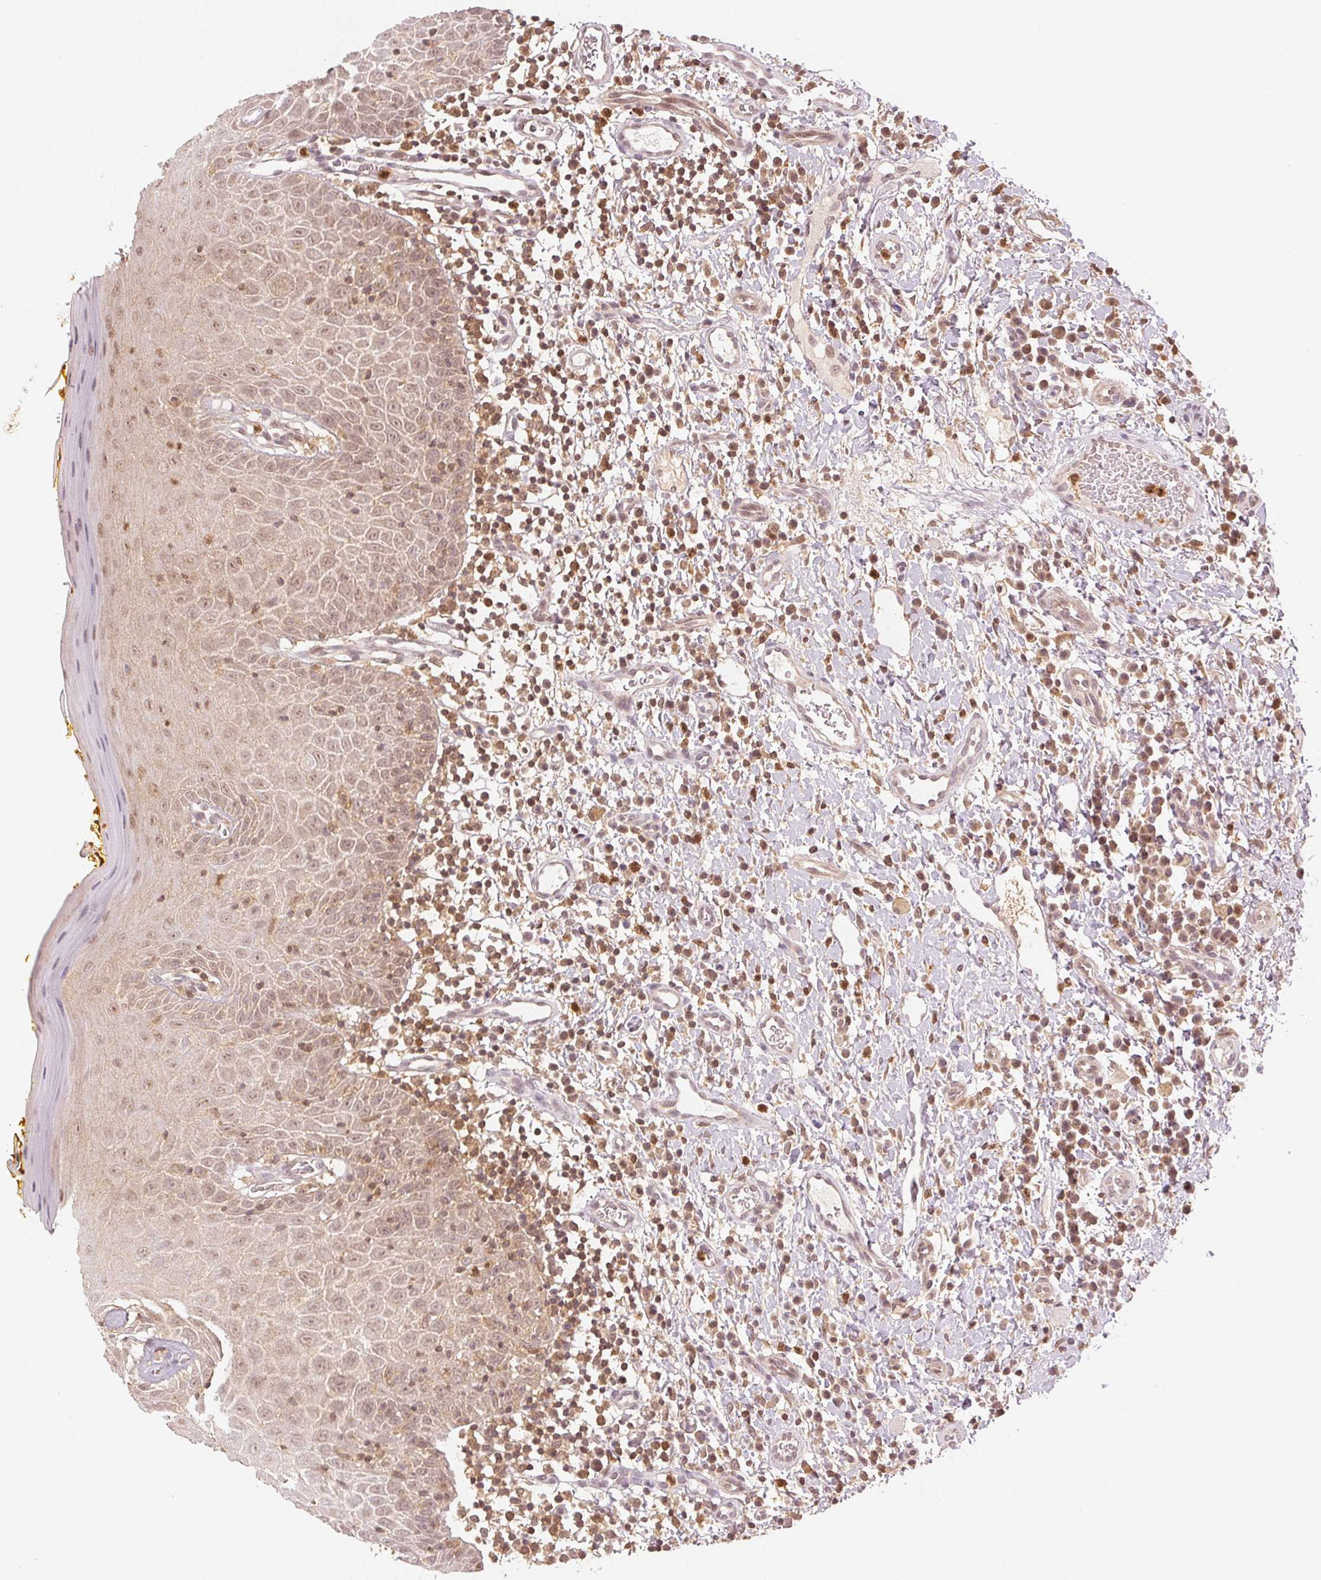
{"staining": {"intensity": "weak", "quantity": ">75%", "location": "nuclear"}, "tissue": "oral mucosa", "cell_type": "Squamous epithelial cells", "image_type": "normal", "snomed": [{"axis": "morphology", "description": "Normal tissue, NOS"}, {"axis": "topography", "description": "Oral tissue"}, {"axis": "topography", "description": "Tounge, NOS"}], "caption": "Squamous epithelial cells demonstrate weak nuclear positivity in approximately >75% of cells in normal oral mucosa.", "gene": "MAPK14", "patient": {"sex": "female", "age": 58}}